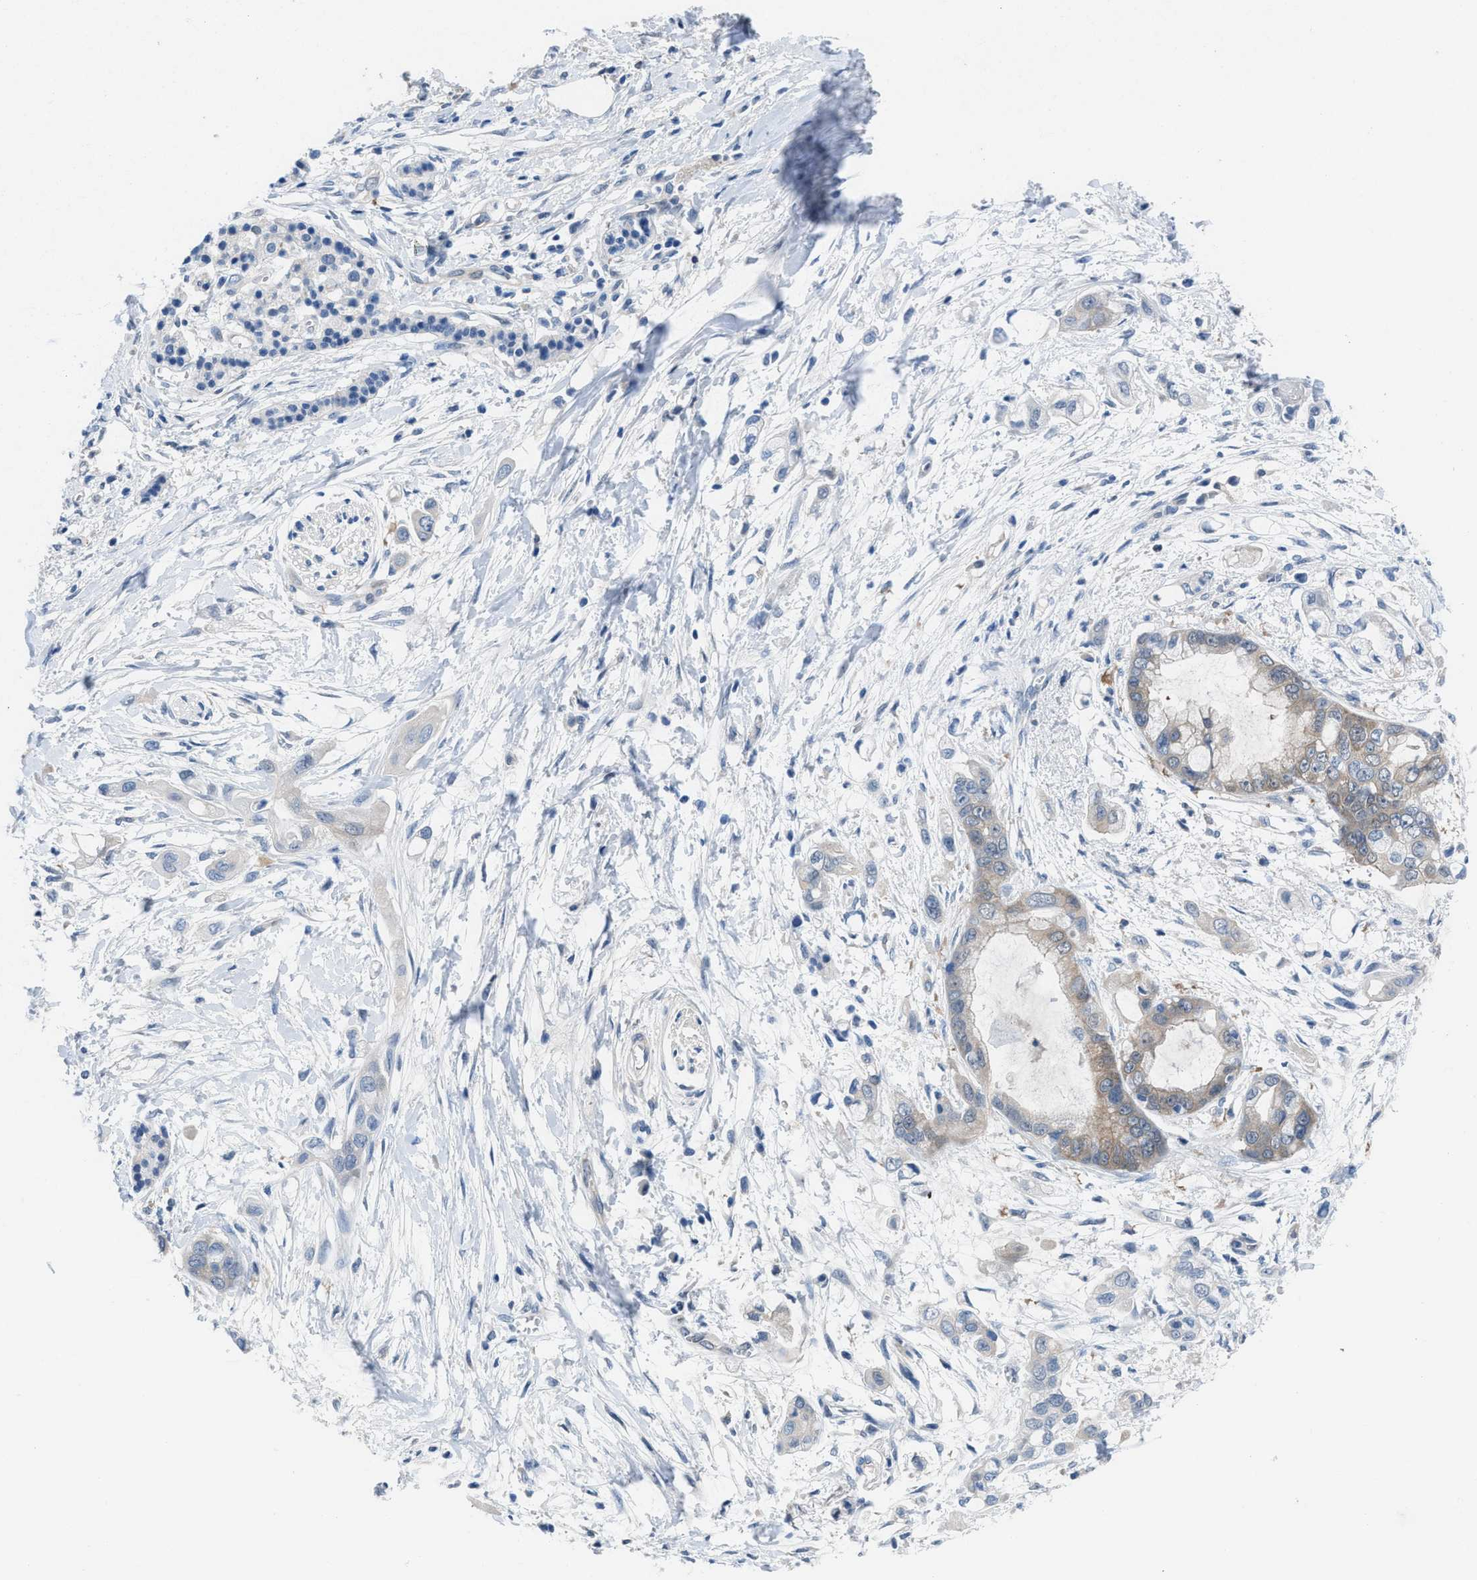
{"staining": {"intensity": "weak", "quantity": "<25%", "location": "cytoplasmic/membranous"}, "tissue": "pancreatic cancer", "cell_type": "Tumor cells", "image_type": "cancer", "snomed": [{"axis": "morphology", "description": "Adenocarcinoma, NOS"}, {"axis": "topography", "description": "Pancreas"}], "caption": "Immunohistochemical staining of human adenocarcinoma (pancreatic) shows no significant positivity in tumor cells.", "gene": "NUDT5", "patient": {"sex": "male", "age": 59}}